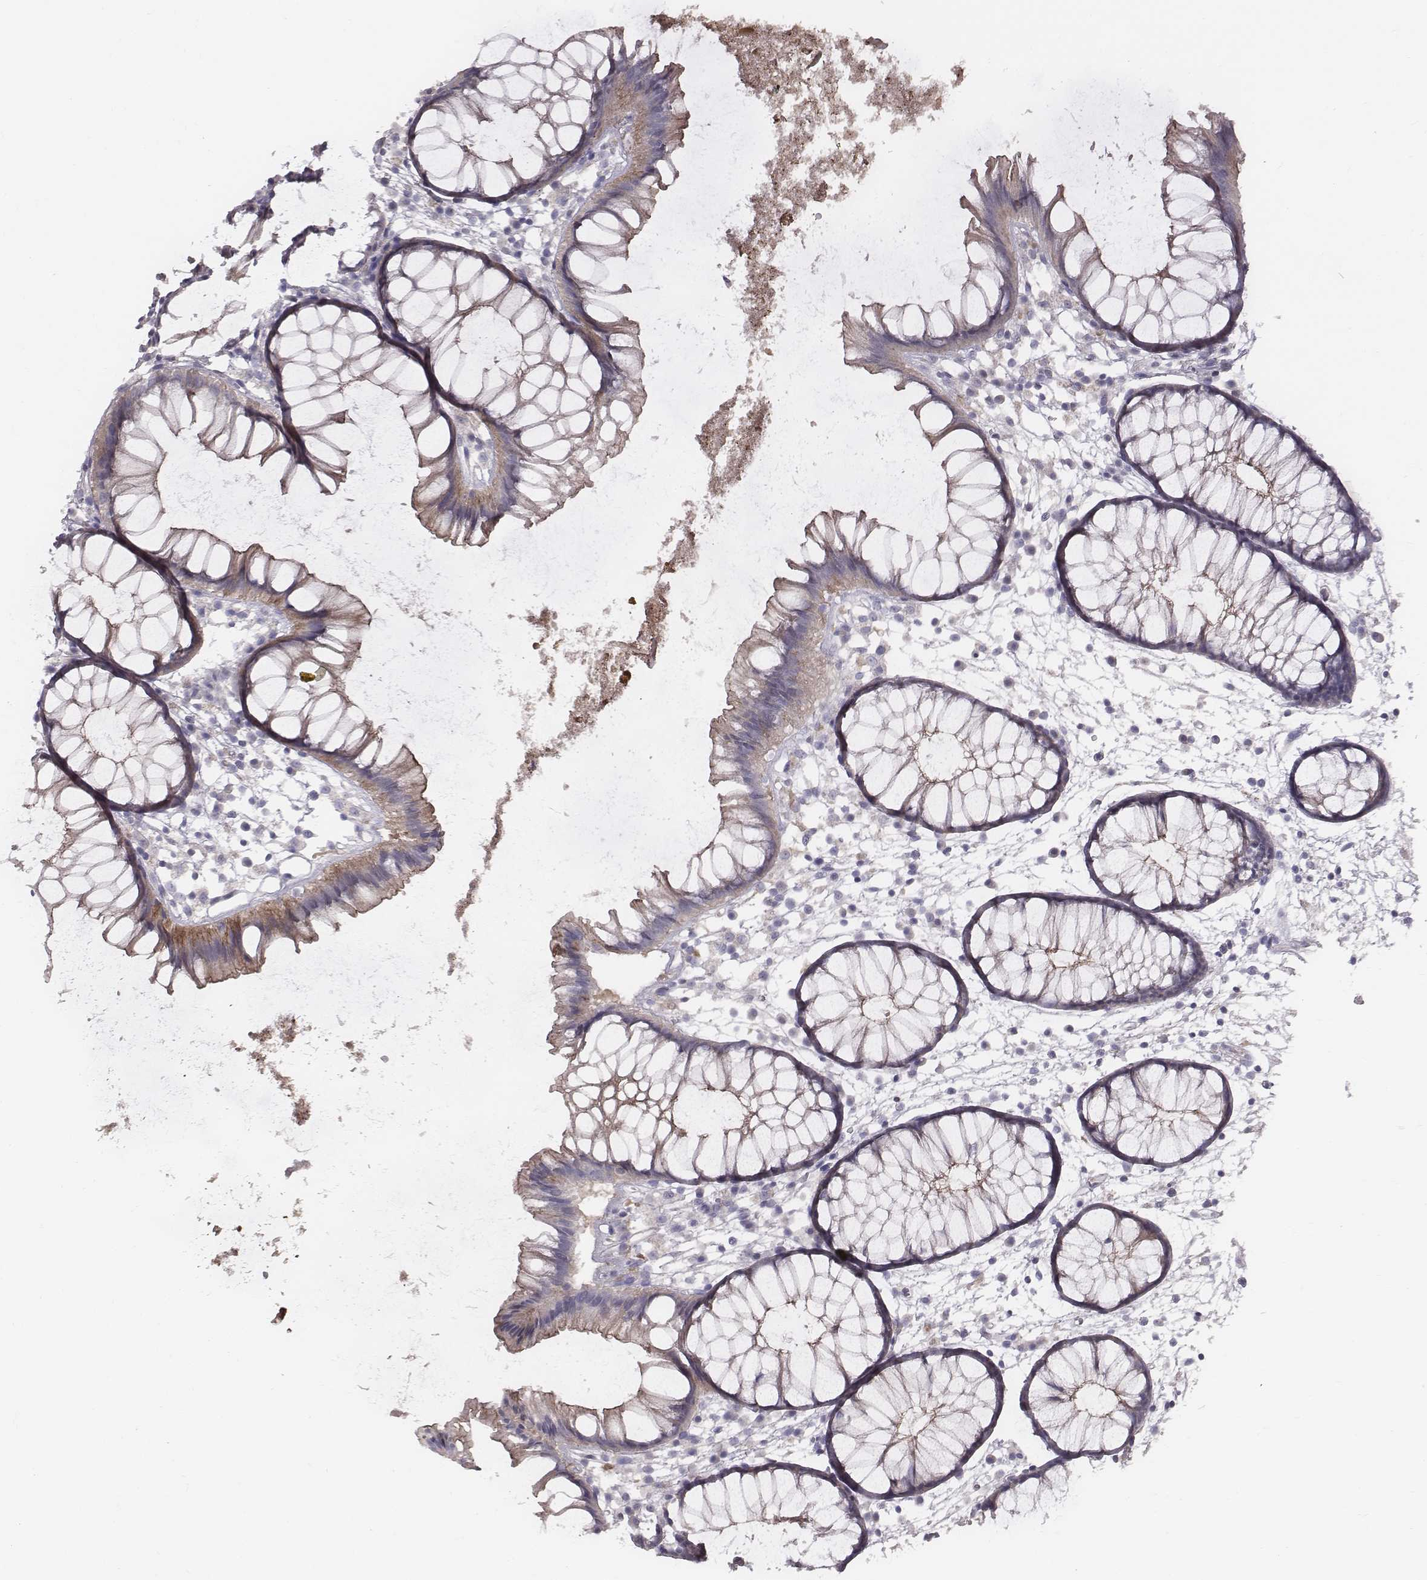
{"staining": {"intensity": "negative", "quantity": "none", "location": "none"}, "tissue": "colon", "cell_type": "Endothelial cells", "image_type": "normal", "snomed": [{"axis": "morphology", "description": "Normal tissue, NOS"}, {"axis": "morphology", "description": "Adenocarcinoma, NOS"}, {"axis": "topography", "description": "Colon"}], "caption": "High magnification brightfield microscopy of normal colon stained with DAB (3,3'-diaminobenzidine) (brown) and counterstained with hematoxylin (blue): endothelial cells show no significant positivity. Nuclei are stained in blue.", "gene": "PRKCZ", "patient": {"sex": "male", "age": 65}}